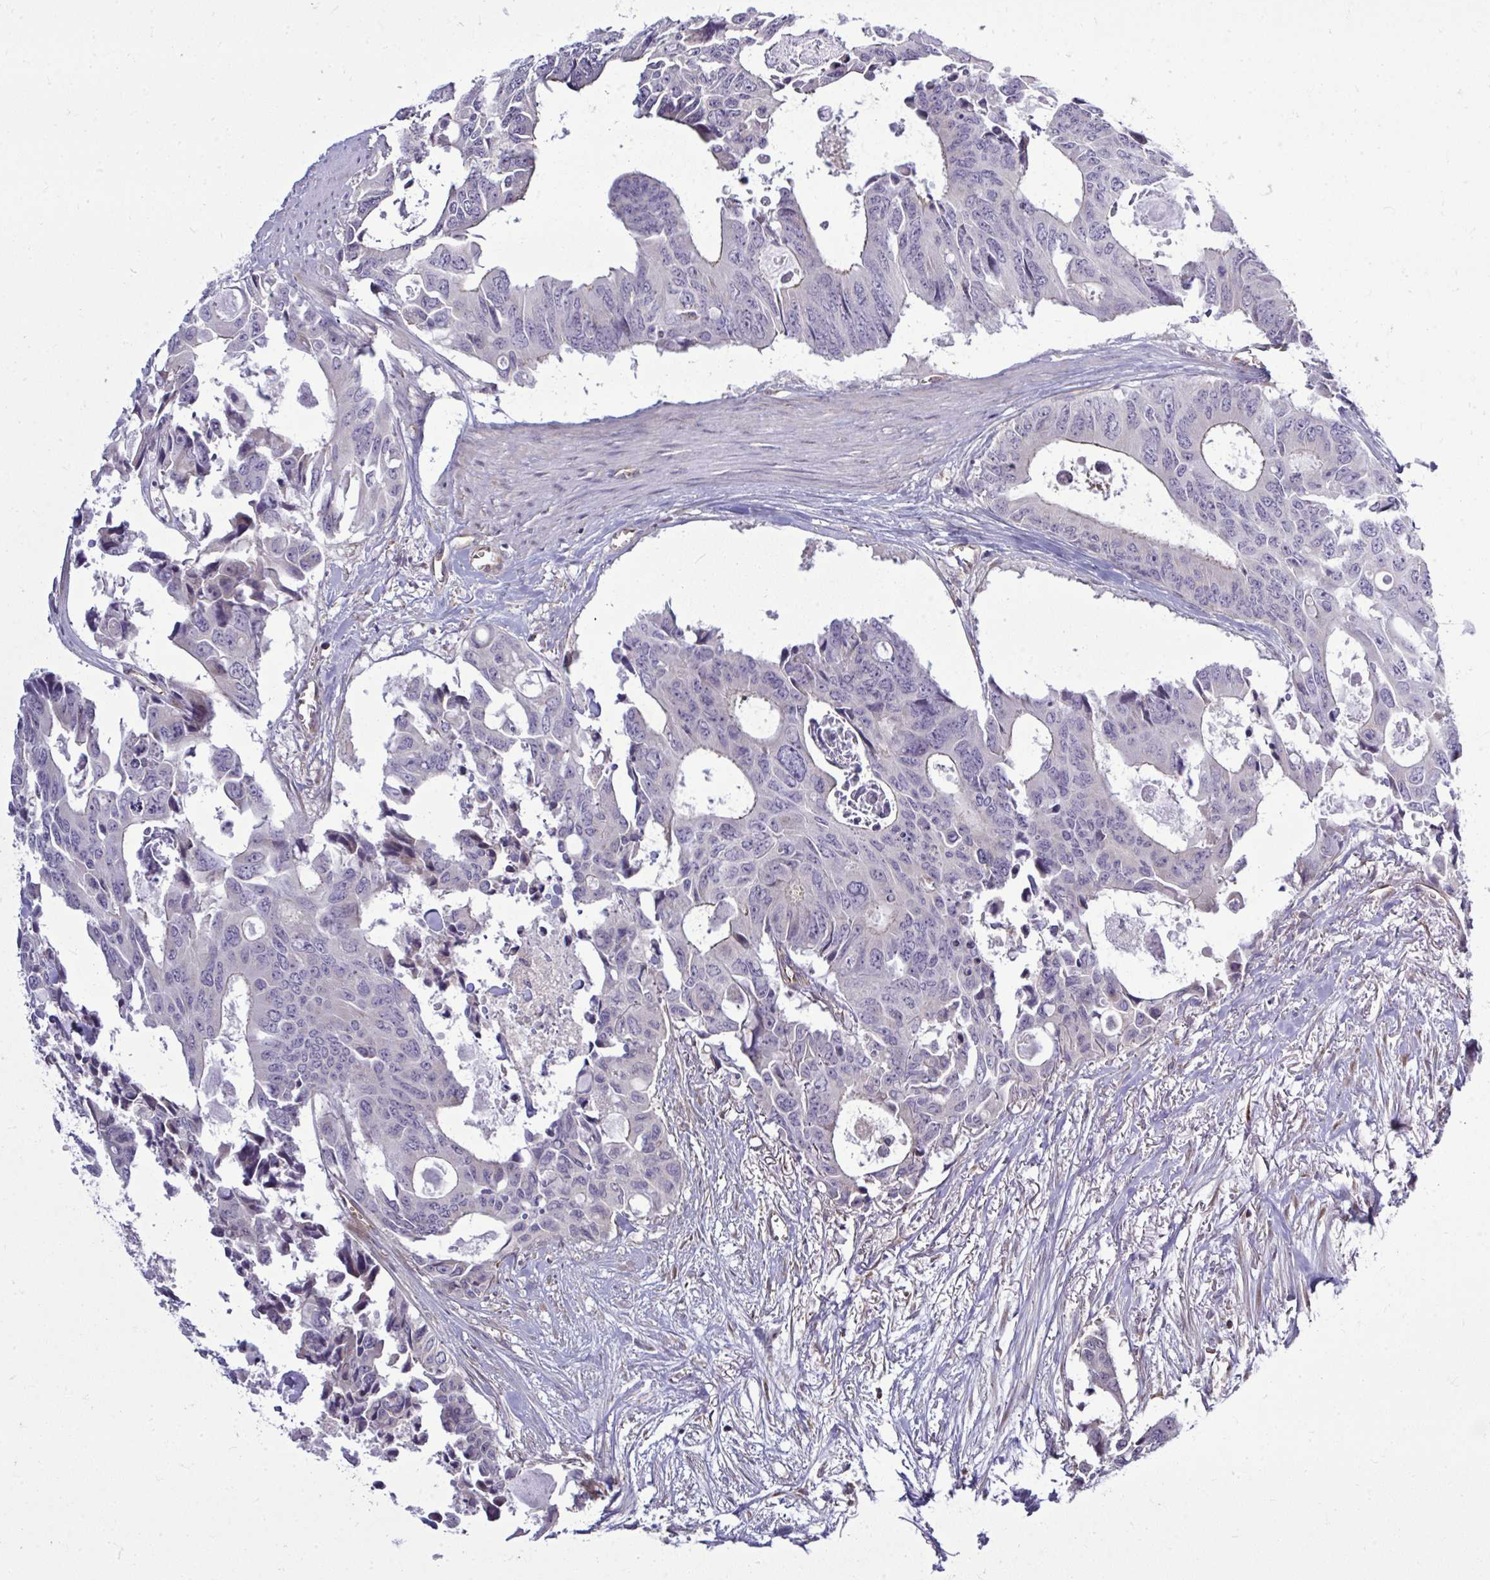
{"staining": {"intensity": "negative", "quantity": "none", "location": "none"}, "tissue": "colorectal cancer", "cell_type": "Tumor cells", "image_type": "cancer", "snomed": [{"axis": "morphology", "description": "Adenocarcinoma, NOS"}, {"axis": "topography", "description": "Rectum"}], "caption": "DAB immunohistochemical staining of adenocarcinoma (colorectal) shows no significant positivity in tumor cells.", "gene": "FUT10", "patient": {"sex": "male", "age": 76}}